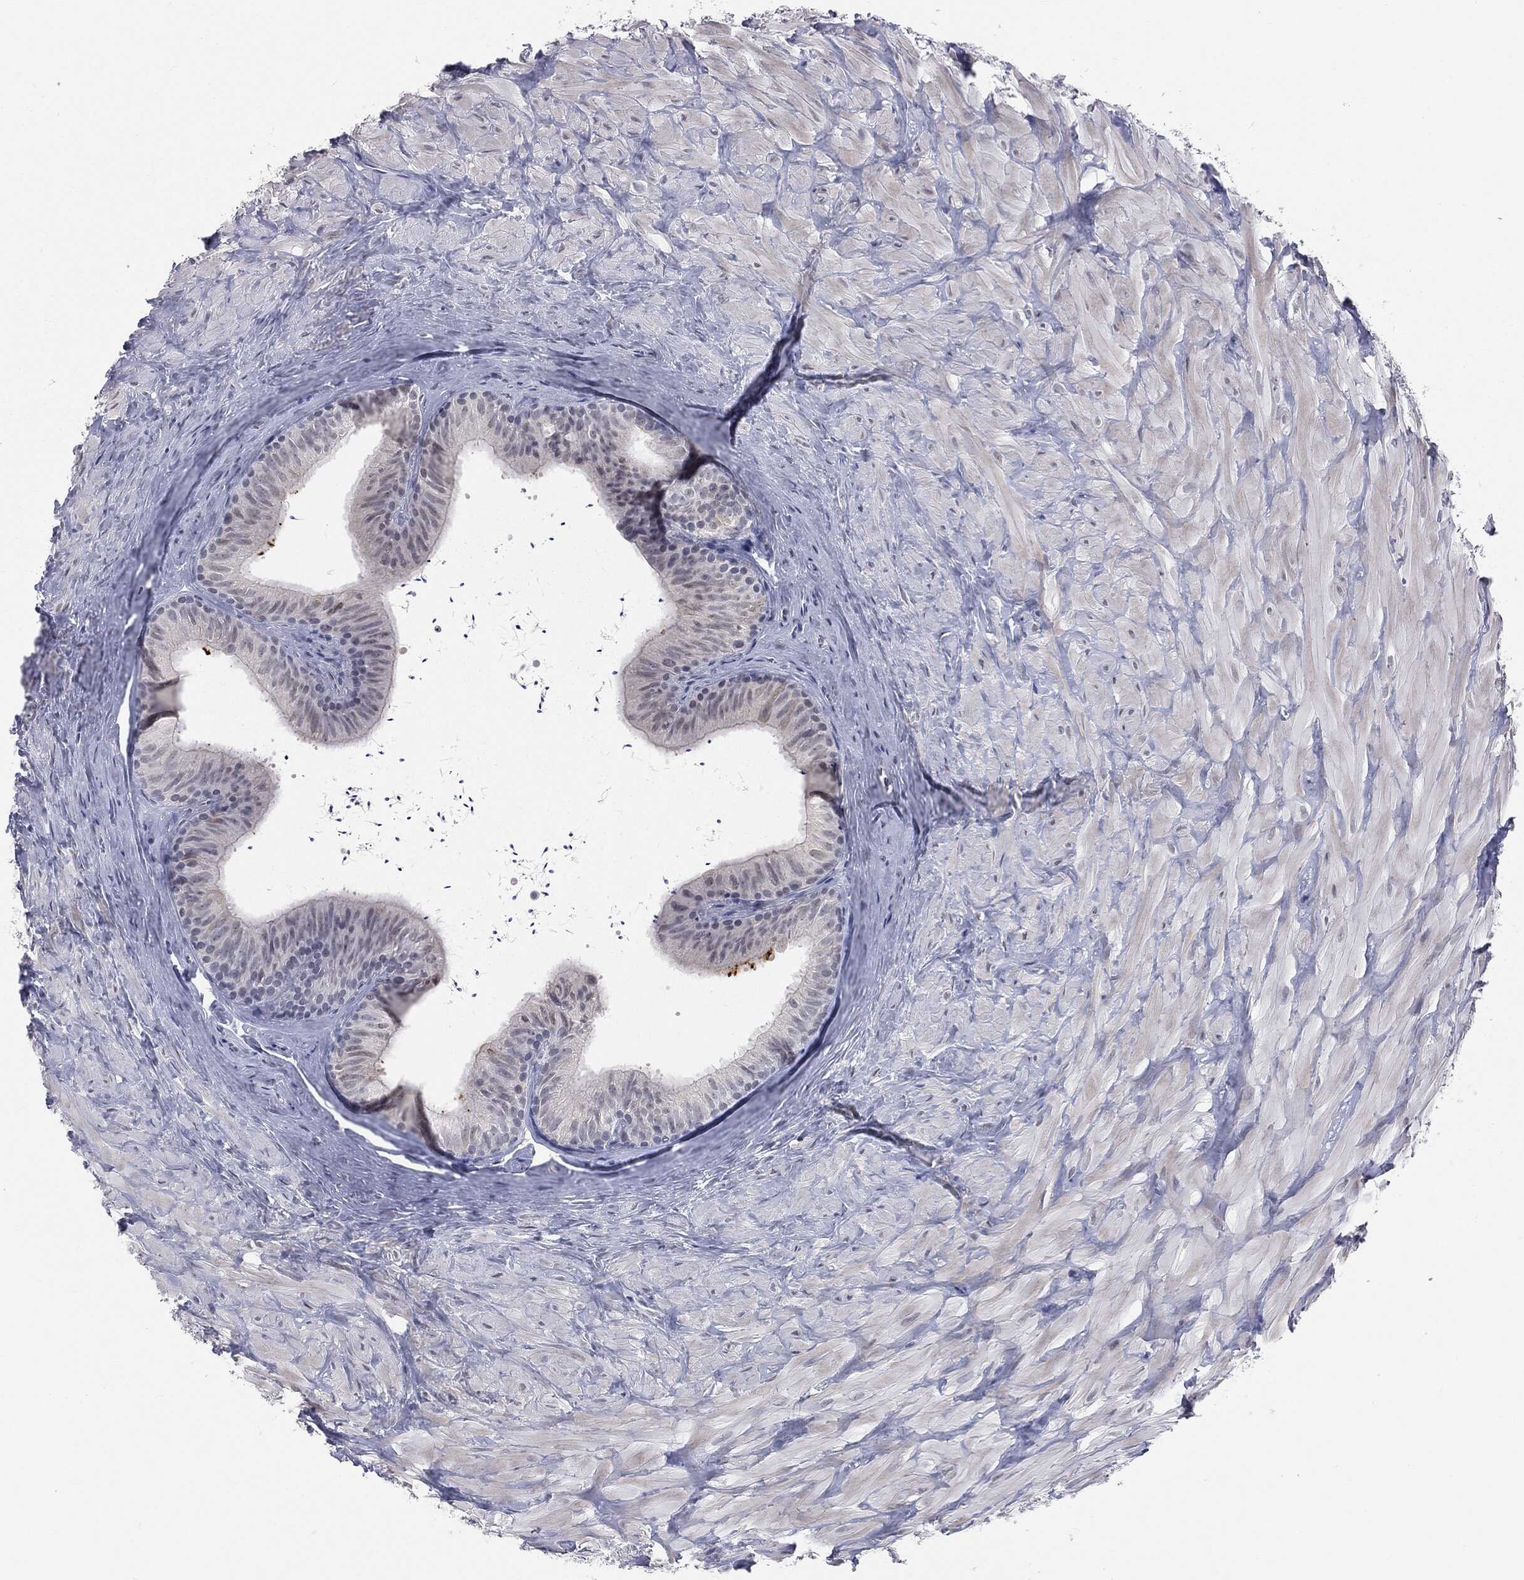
{"staining": {"intensity": "negative", "quantity": "none", "location": "none"}, "tissue": "epididymis", "cell_type": "Glandular cells", "image_type": "normal", "snomed": [{"axis": "morphology", "description": "Normal tissue, NOS"}, {"axis": "topography", "description": "Epididymis"}], "caption": "Immunohistochemistry histopathology image of unremarkable epididymis: human epididymis stained with DAB exhibits no significant protein staining in glandular cells. Brightfield microscopy of IHC stained with DAB (brown) and hematoxylin (blue), captured at high magnification.", "gene": "DMKN", "patient": {"sex": "male", "age": 32}}